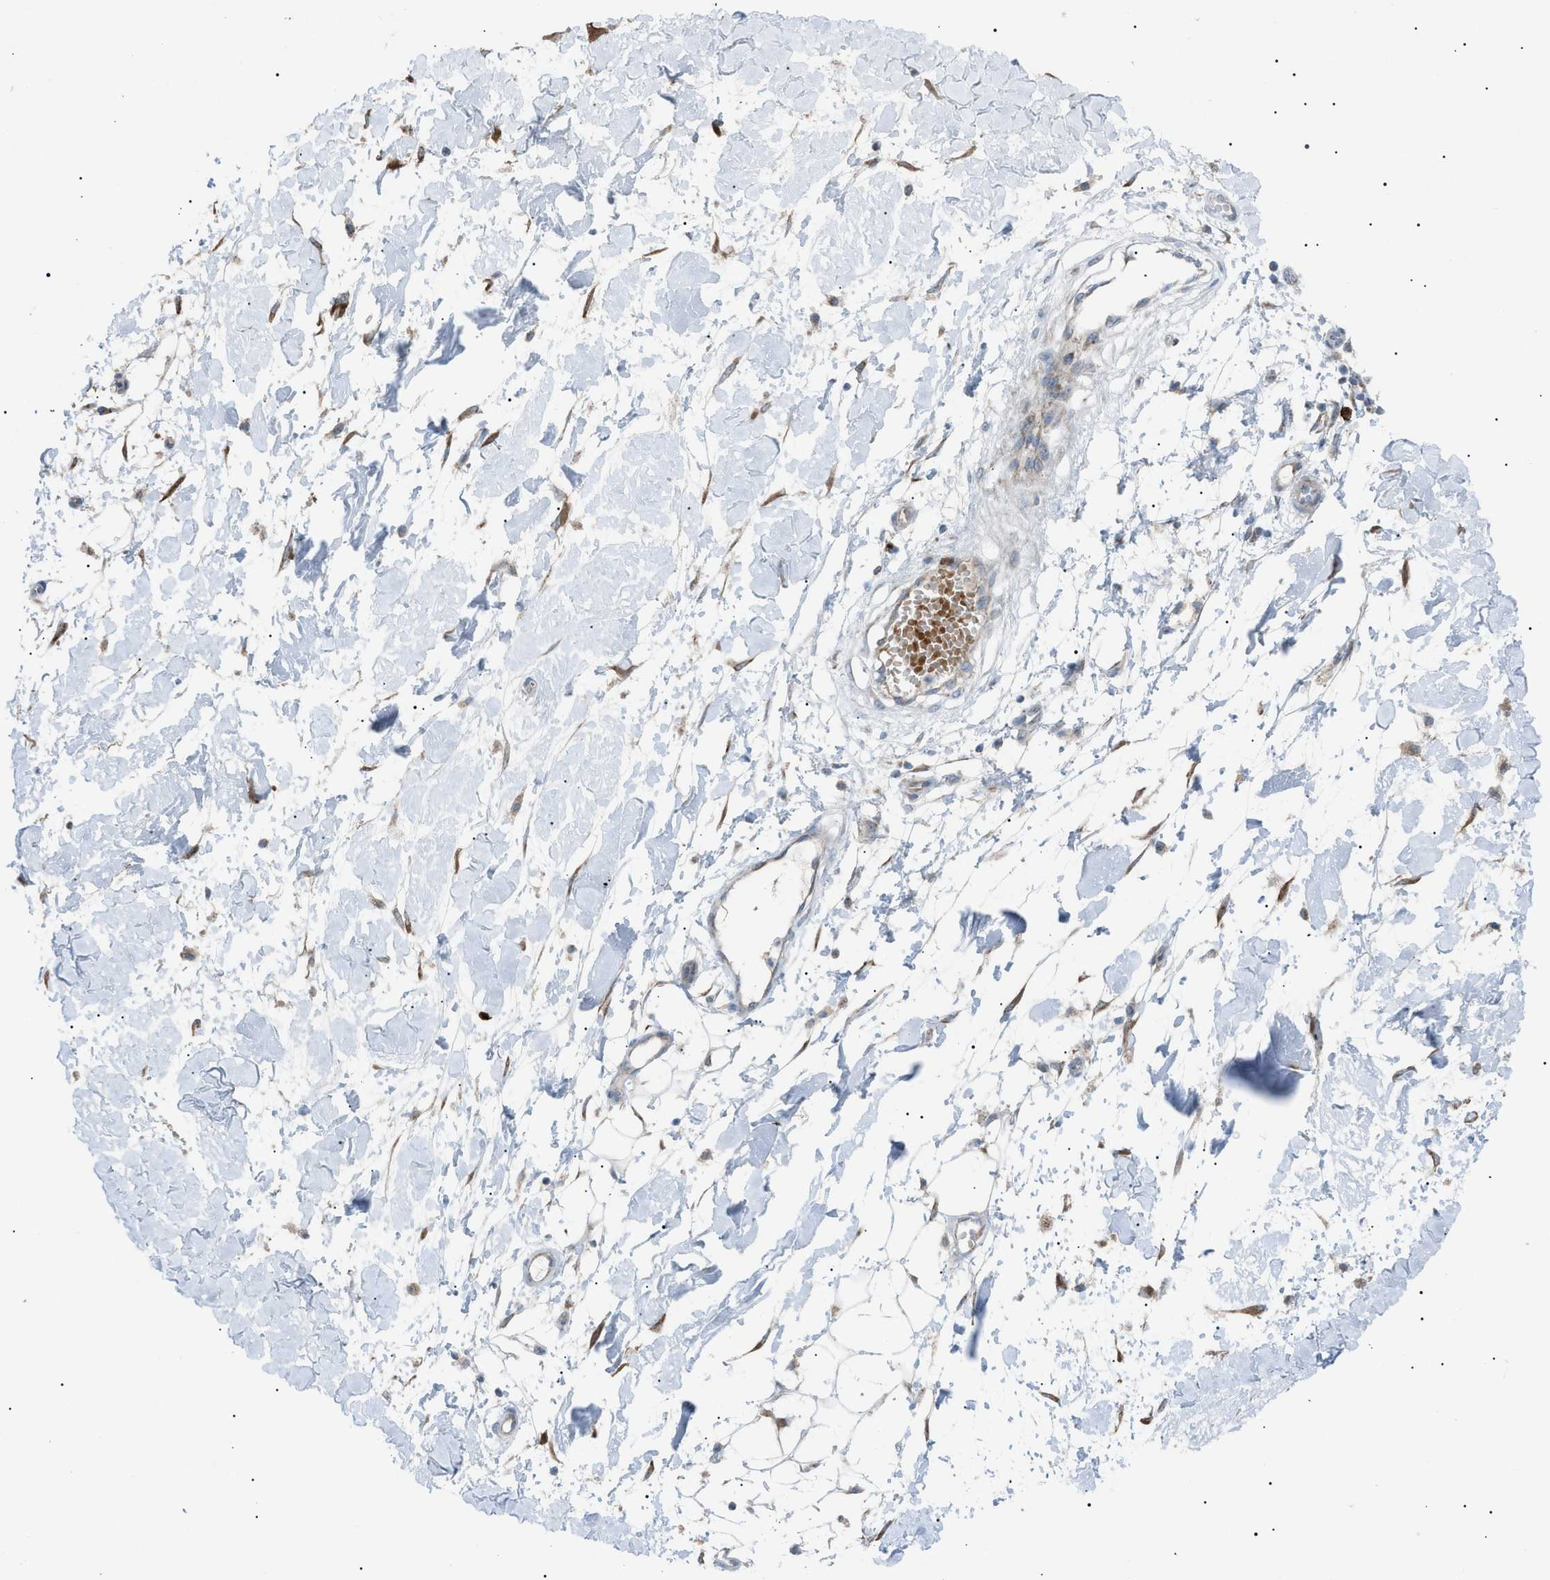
{"staining": {"intensity": "weak", "quantity": ">75%", "location": "cytoplasmic/membranous"}, "tissue": "adipose tissue", "cell_type": "Adipocytes", "image_type": "normal", "snomed": [{"axis": "morphology", "description": "Normal tissue, NOS"}, {"axis": "morphology", "description": "Squamous cell carcinoma, NOS"}, {"axis": "topography", "description": "Skin"}, {"axis": "topography", "description": "Peripheral nerve tissue"}], "caption": "Immunohistochemistry of benign human adipose tissue displays low levels of weak cytoplasmic/membranous positivity in about >75% of adipocytes.", "gene": "ZNF516", "patient": {"sex": "male", "age": 83}}